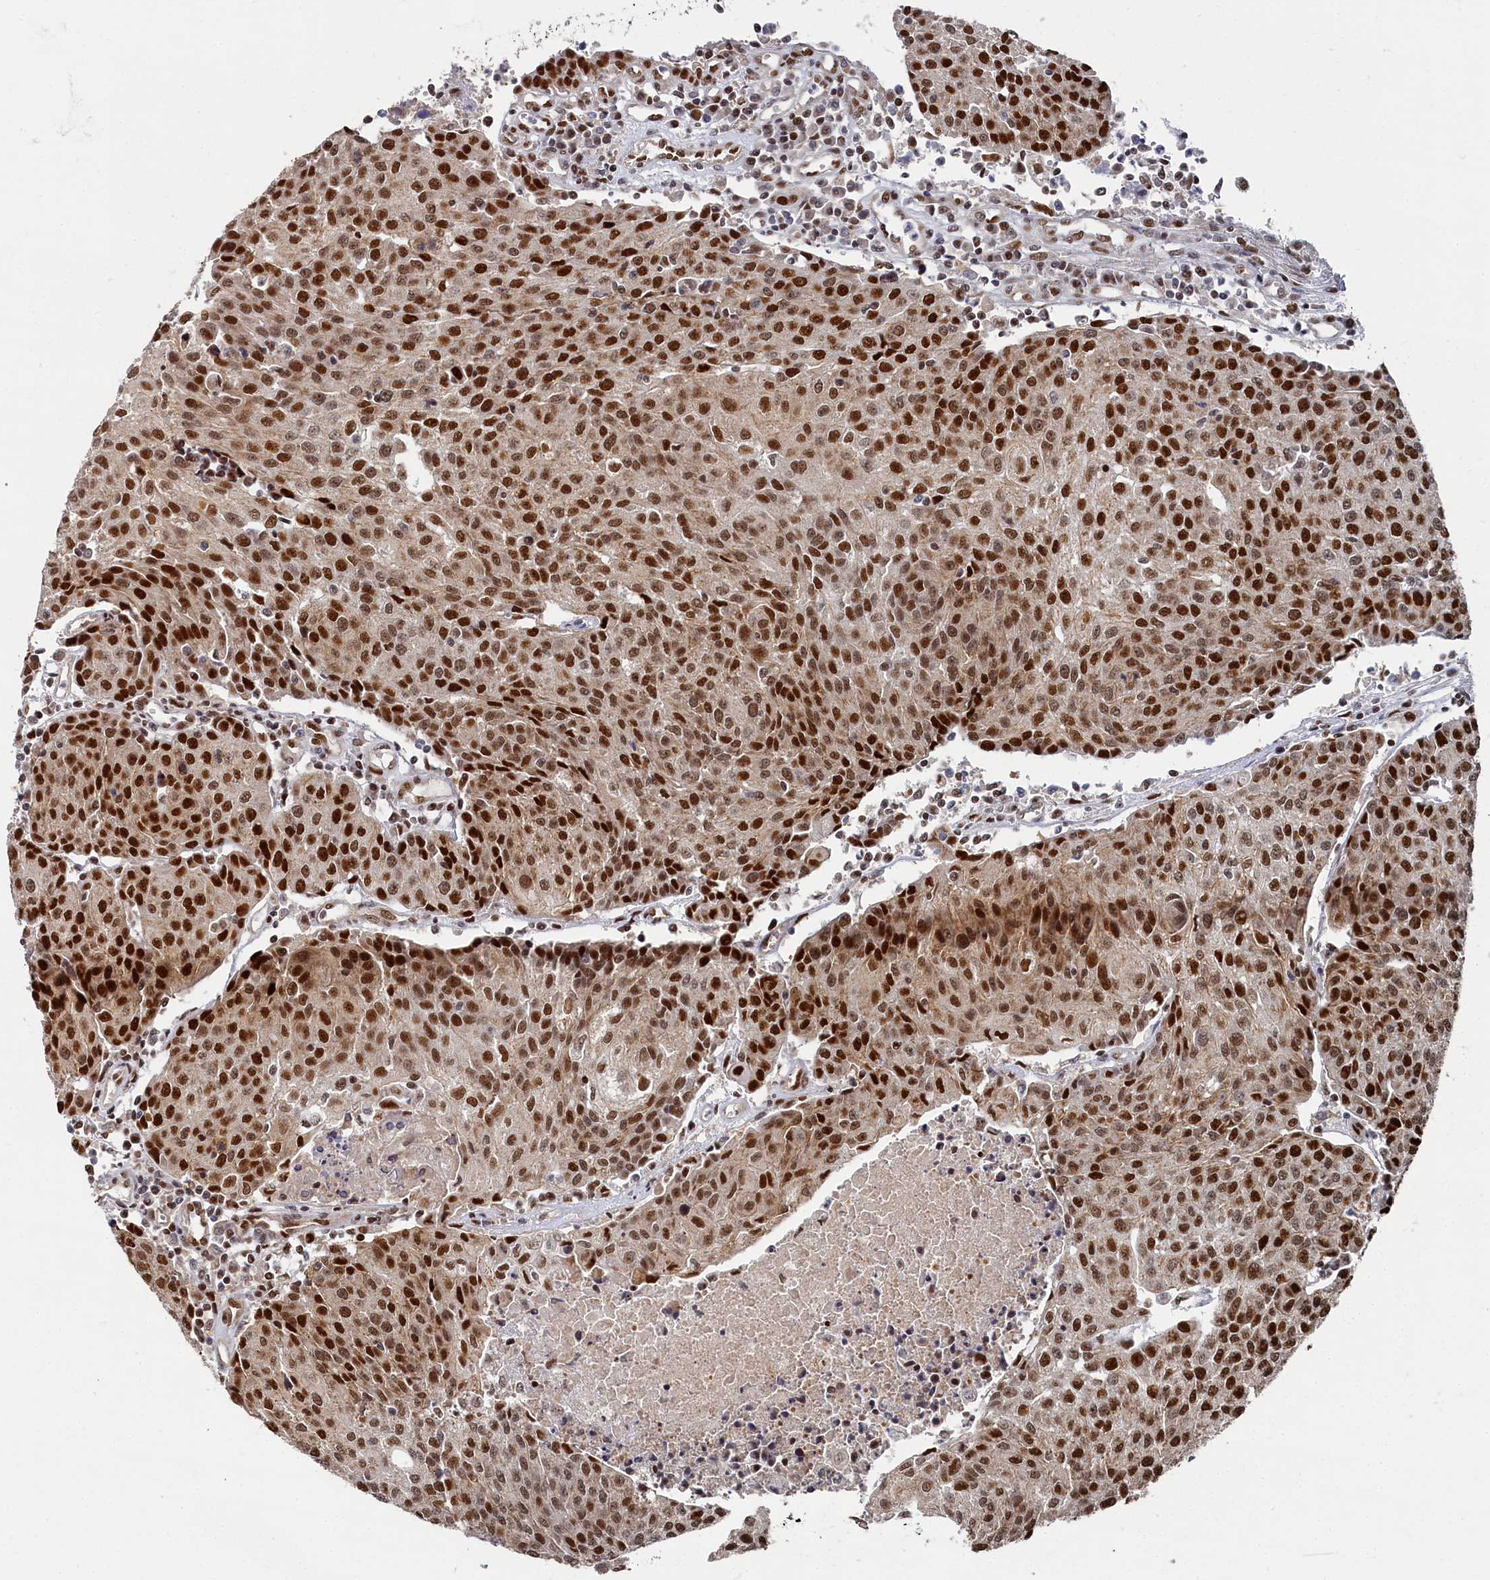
{"staining": {"intensity": "strong", "quantity": ">75%", "location": "nuclear"}, "tissue": "urothelial cancer", "cell_type": "Tumor cells", "image_type": "cancer", "snomed": [{"axis": "morphology", "description": "Urothelial carcinoma, High grade"}, {"axis": "topography", "description": "Urinary bladder"}], "caption": "Human urothelial cancer stained with a brown dye reveals strong nuclear positive positivity in about >75% of tumor cells.", "gene": "BUB3", "patient": {"sex": "female", "age": 85}}